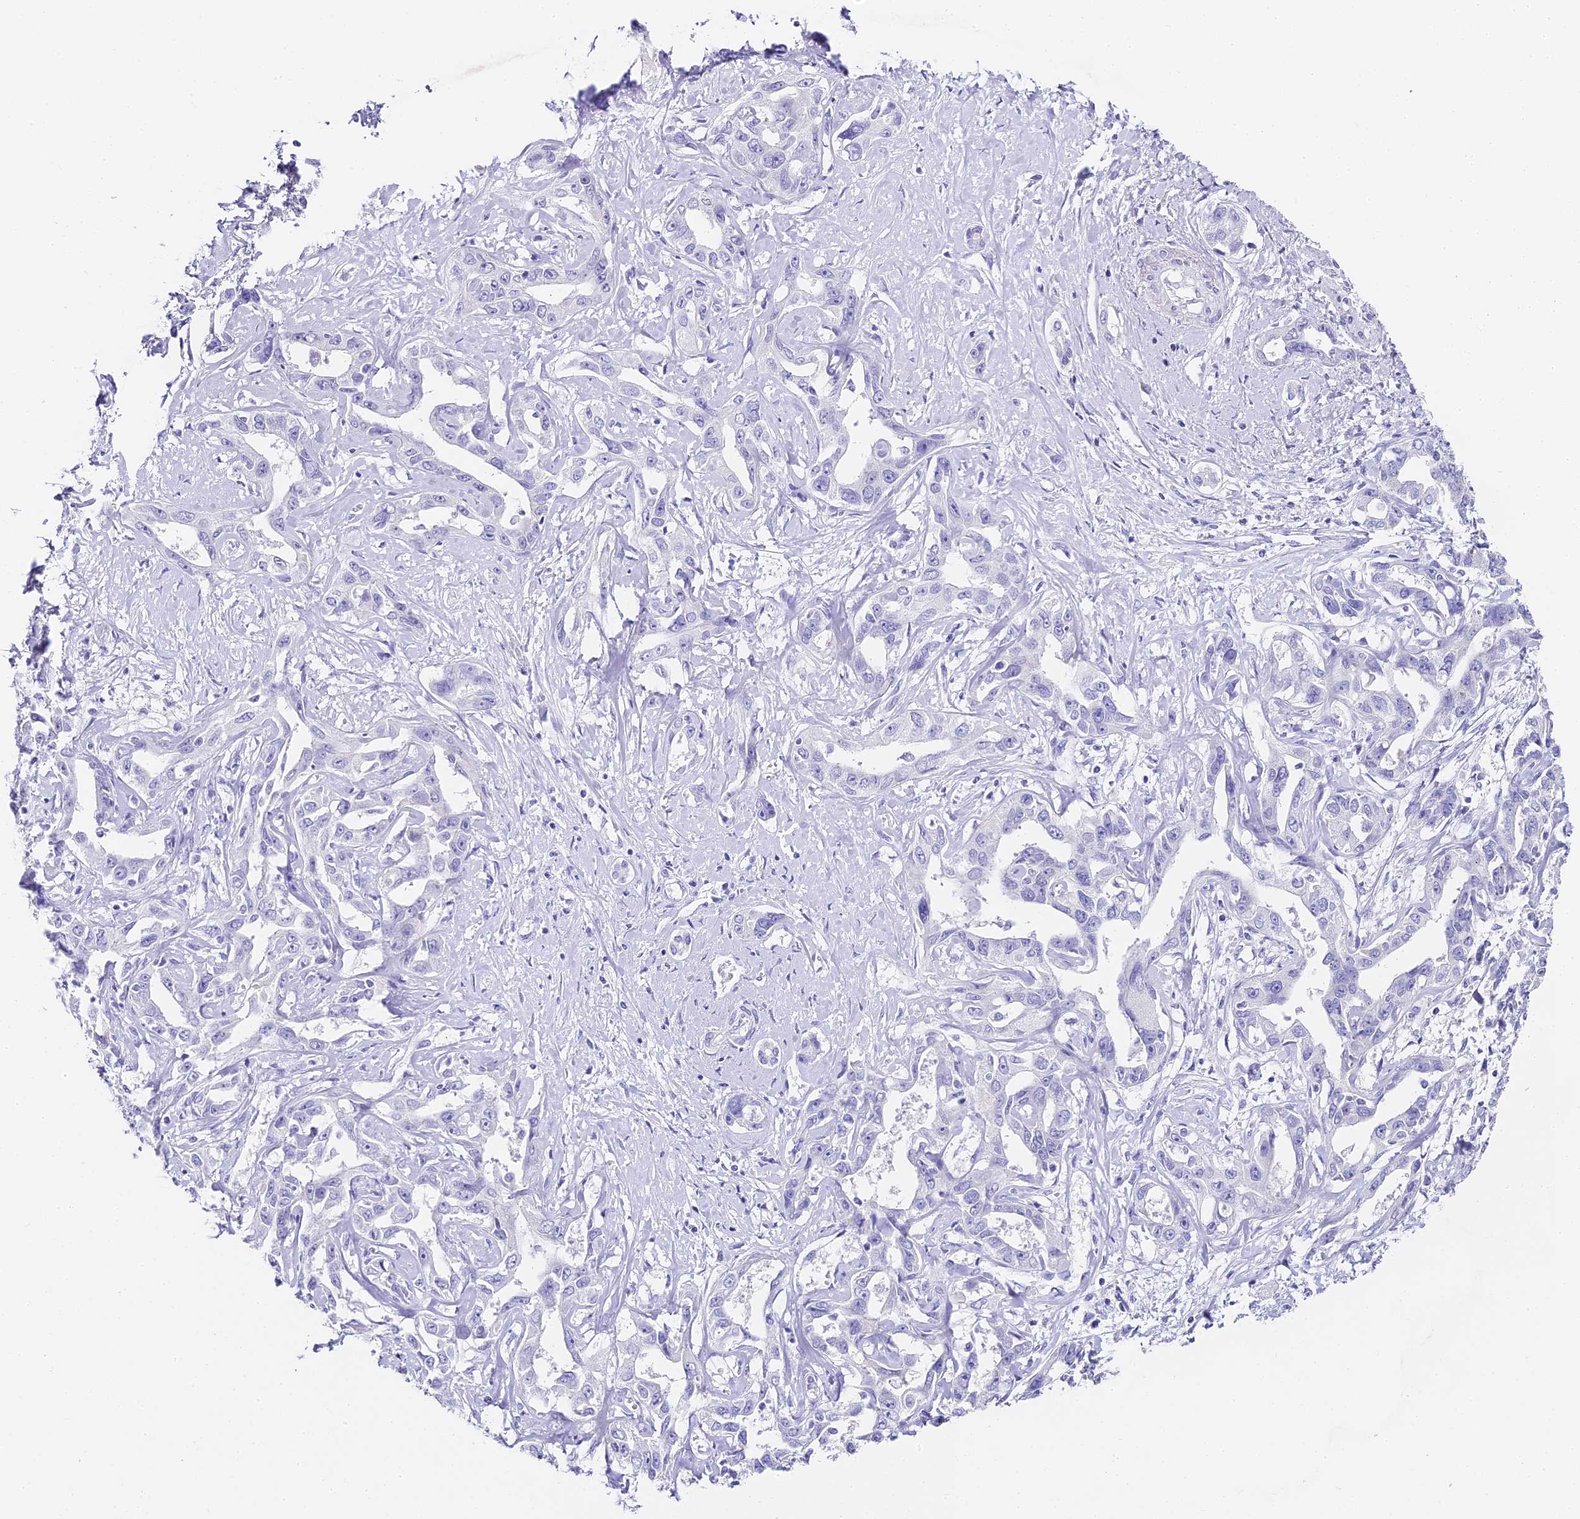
{"staining": {"intensity": "negative", "quantity": "none", "location": "none"}, "tissue": "liver cancer", "cell_type": "Tumor cells", "image_type": "cancer", "snomed": [{"axis": "morphology", "description": "Cholangiocarcinoma"}, {"axis": "topography", "description": "Liver"}], "caption": "Immunohistochemistry histopathology image of neoplastic tissue: human liver cancer stained with DAB demonstrates no significant protein staining in tumor cells. (DAB immunohistochemistry (IHC) visualized using brightfield microscopy, high magnification).", "gene": "ABHD14A-ACY1", "patient": {"sex": "male", "age": 59}}